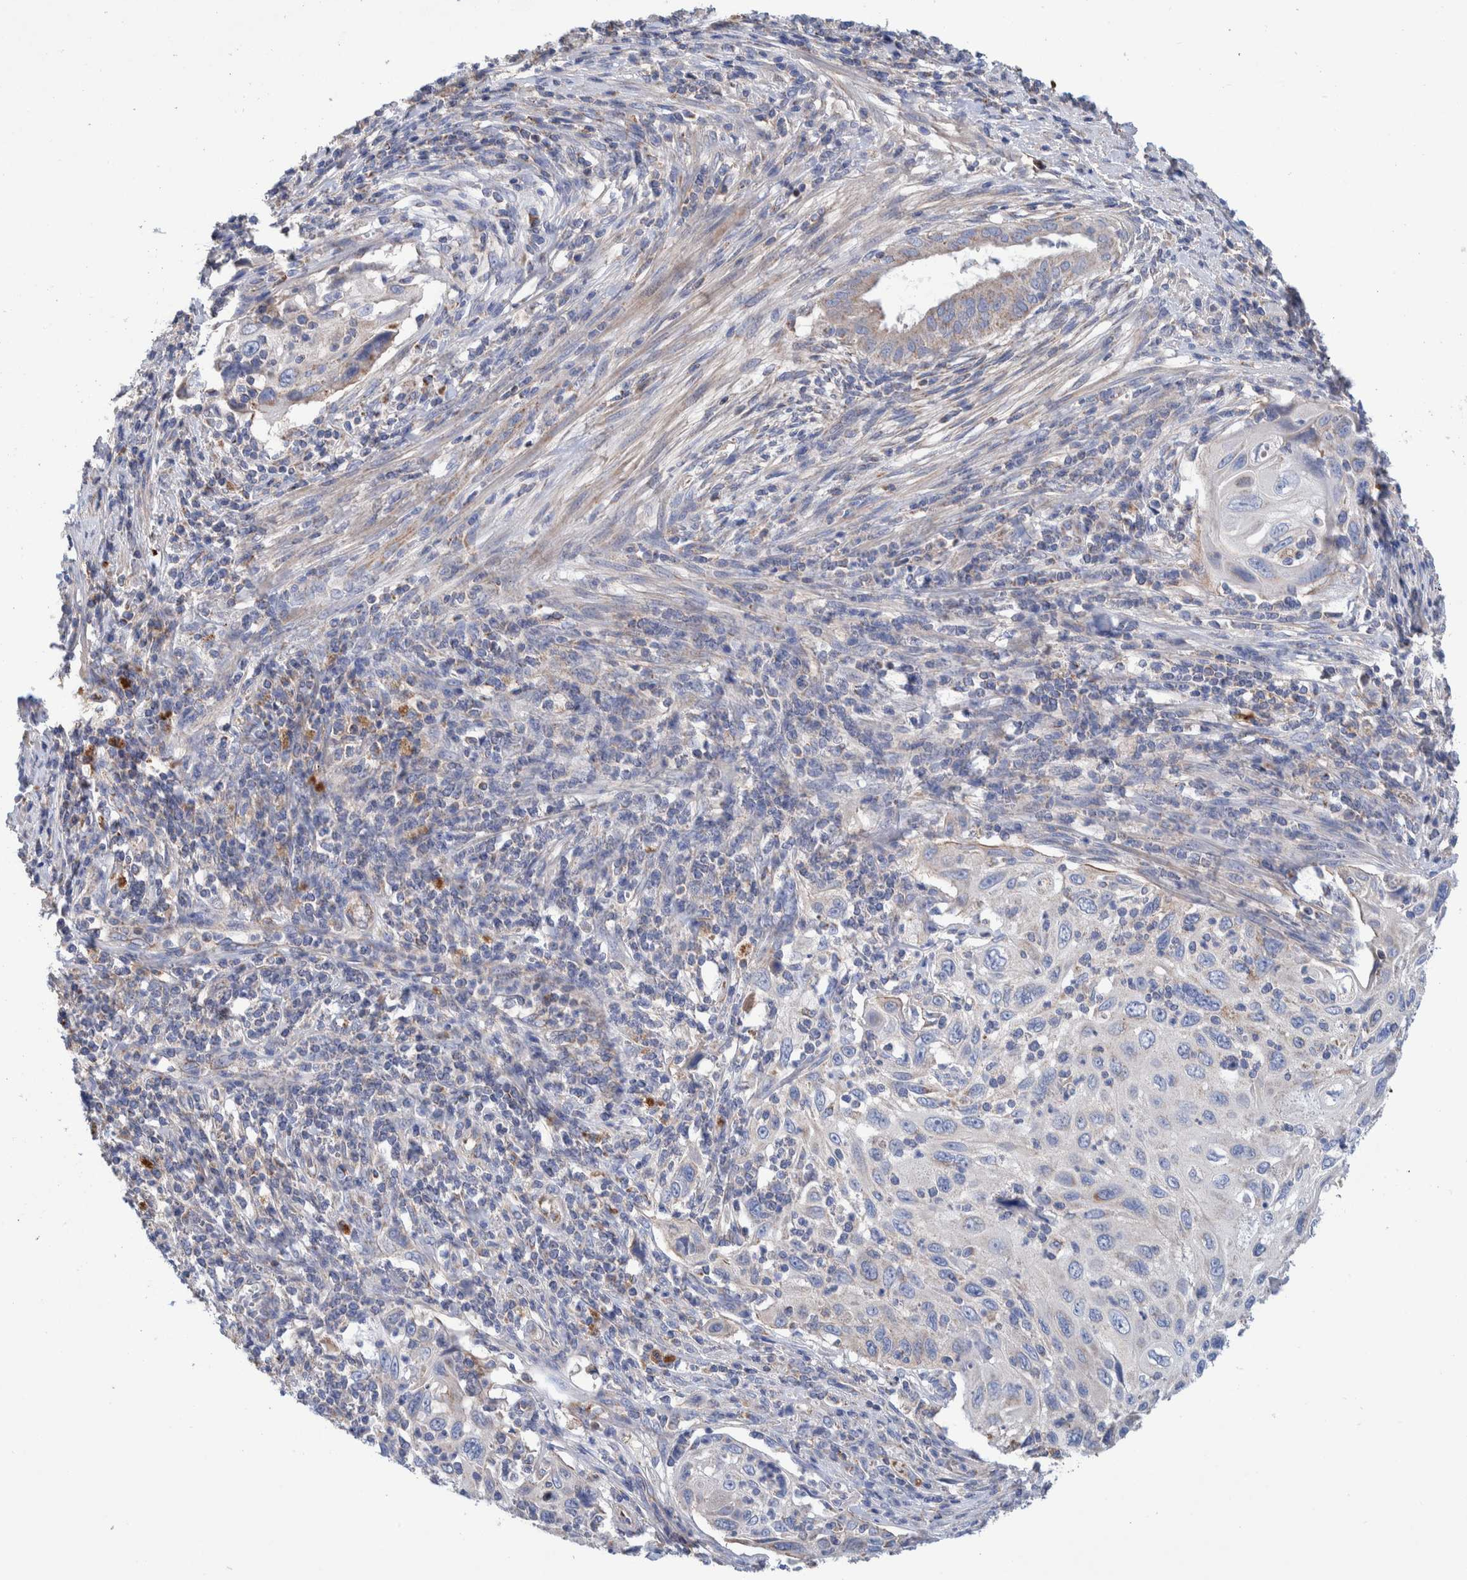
{"staining": {"intensity": "negative", "quantity": "none", "location": "none"}, "tissue": "cervical cancer", "cell_type": "Tumor cells", "image_type": "cancer", "snomed": [{"axis": "morphology", "description": "Squamous cell carcinoma, NOS"}, {"axis": "topography", "description": "Cervix"}], "caption": "Immunohistochemistry (IHC) histopathology image of squamous cell carcinoma (cervical) stained for a protein (brown), which displays no staining in tumor cells. Brightfield microscopy of immunohistochemistry stained with DAB (brown) and hematoxylin (blue), captured at high magnification.", "gene": "DECR1", "patient": {"sex": "female", "age": 70}}